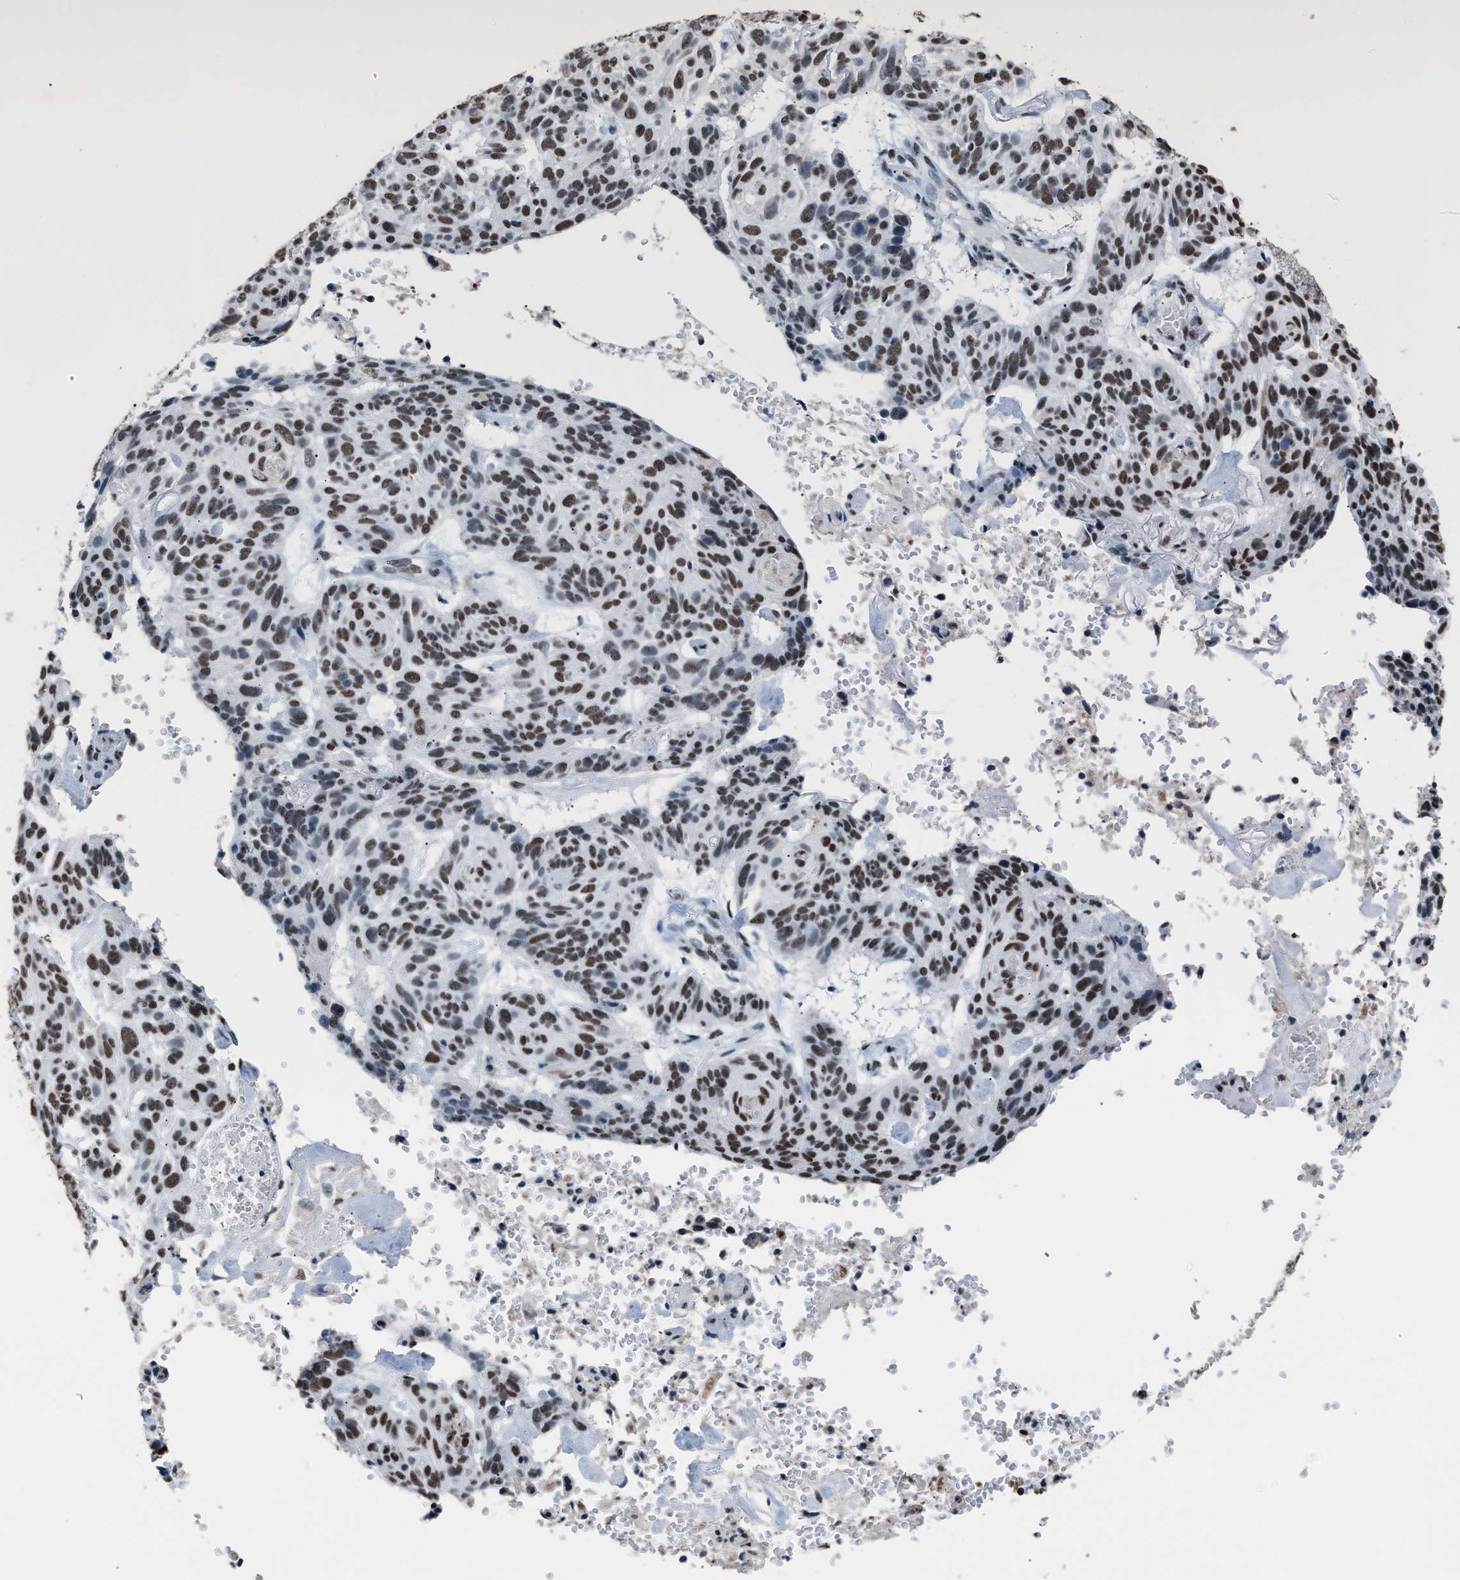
{"staining": {"intensity": "moderate", "quantity": ">75%", "location": "nuclear"}, "tissue": "skin cancer", "cell_type": "Tumor cells", "image_type": "cancer", "snomed": [{"axis": "morphology", "description": "Basal cell carcinoma"}, {"axis": "topography", "description": "Skin"}], "caption": "A brown stain highlights moderate nuclear positivity of a protein in basal cell carcinoma (skin) tumor cells.", "gene": "CCAR2", "patient": {"sex": "male", "age": 85}}